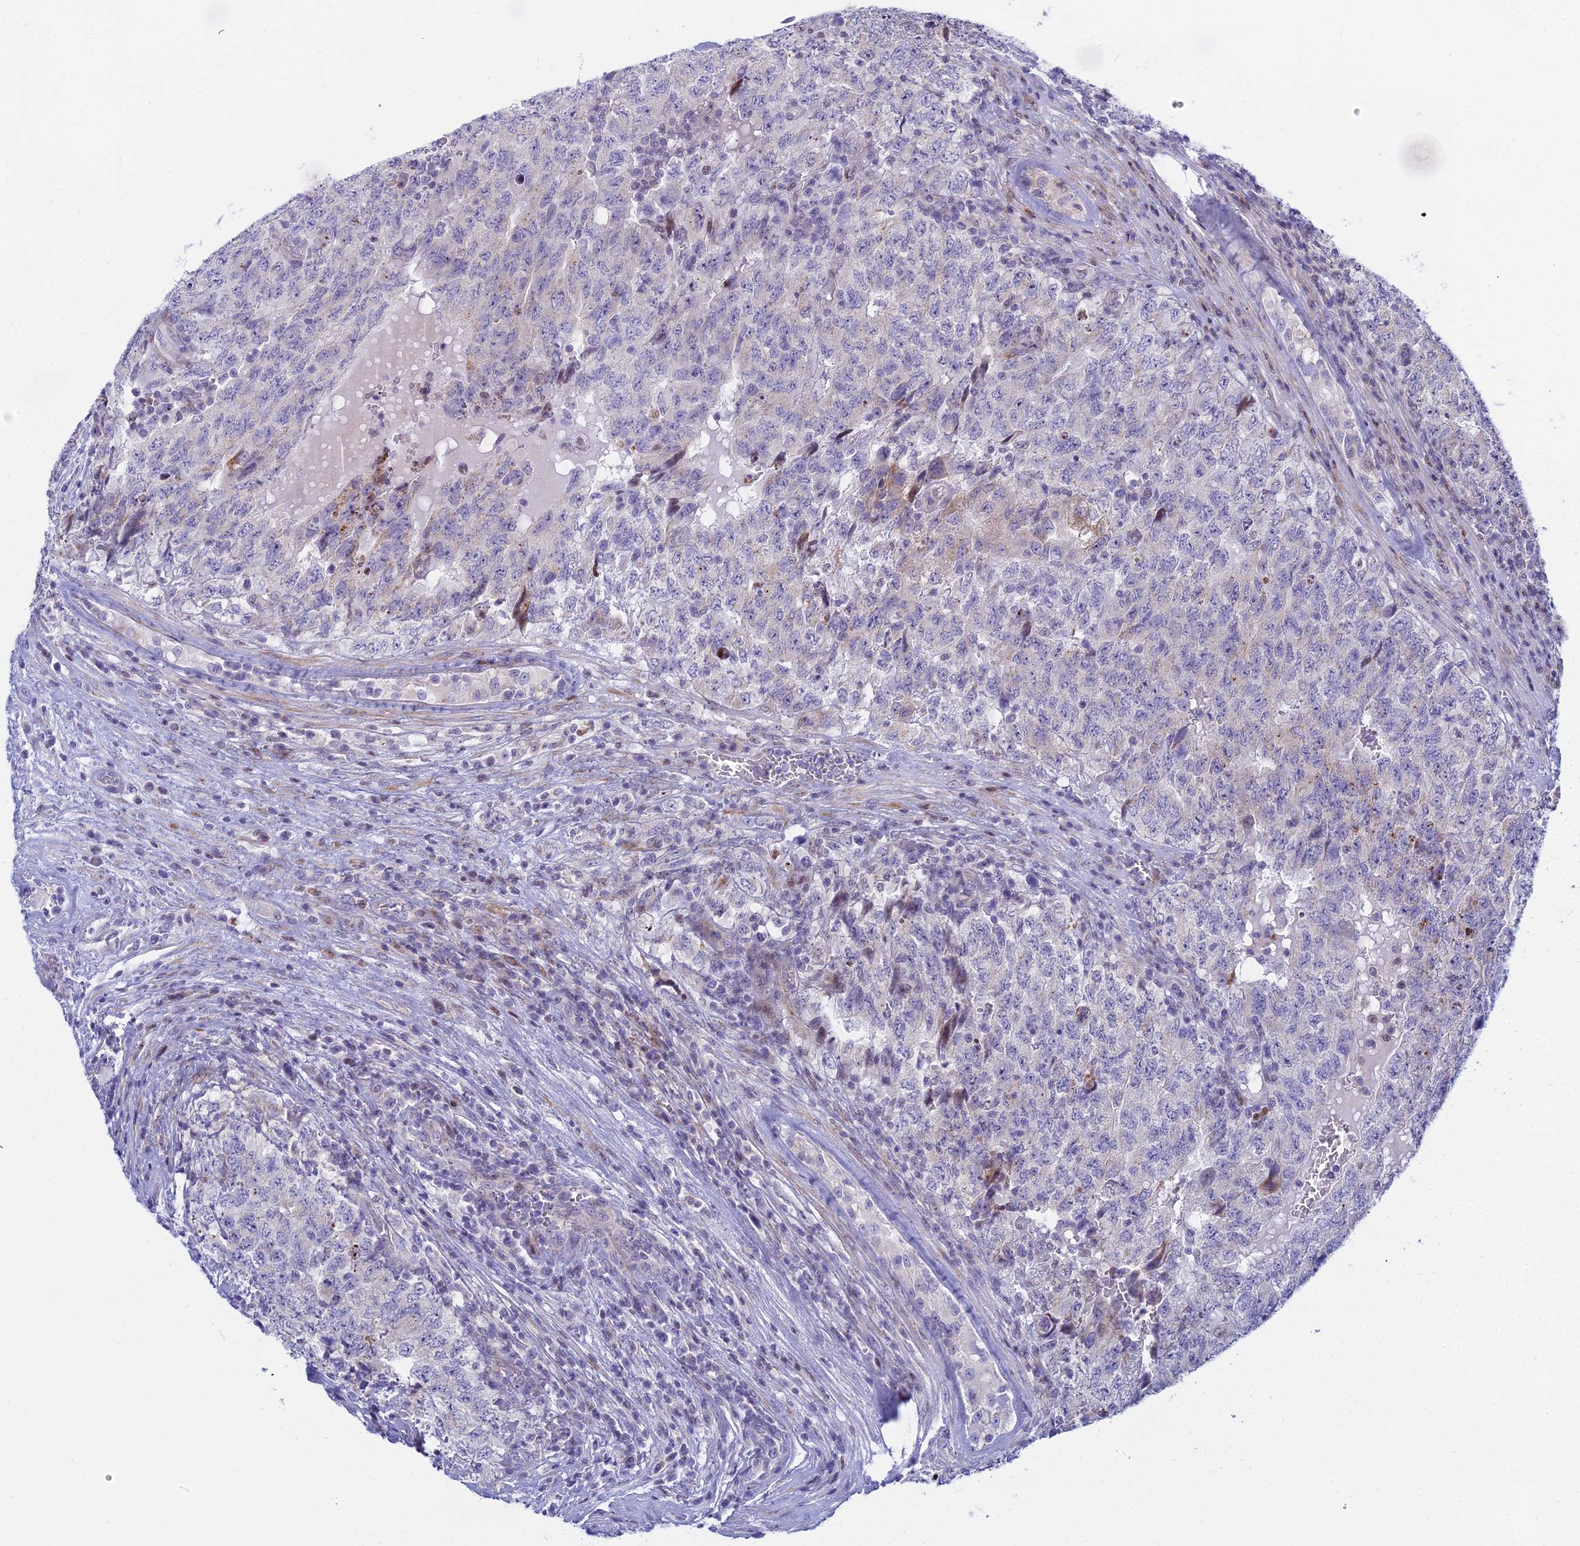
{"staining": {"intensity": "negative", "quantity": "none", "location": "none"}, "tissue": "testis cancer", "cell_type": "Tumor cells", "image_type": "cancer", "snomed": [{"axis": "morphology", "description": "Carcinoma, Embryonal, NOS"}, {"axis": "topography", "description": "Testis"}], "caption": "Immunohistochemical staining of human testis embryonal carcinoma exhibits no significant expression in tumor cells. Brightfield microscopy of immunohistochemistry stained with DAB (brown) and hematoxylin (blue), captured at high magnification.", "gene": "PRR13", "patient": {"sex": "male", "age": 34}}